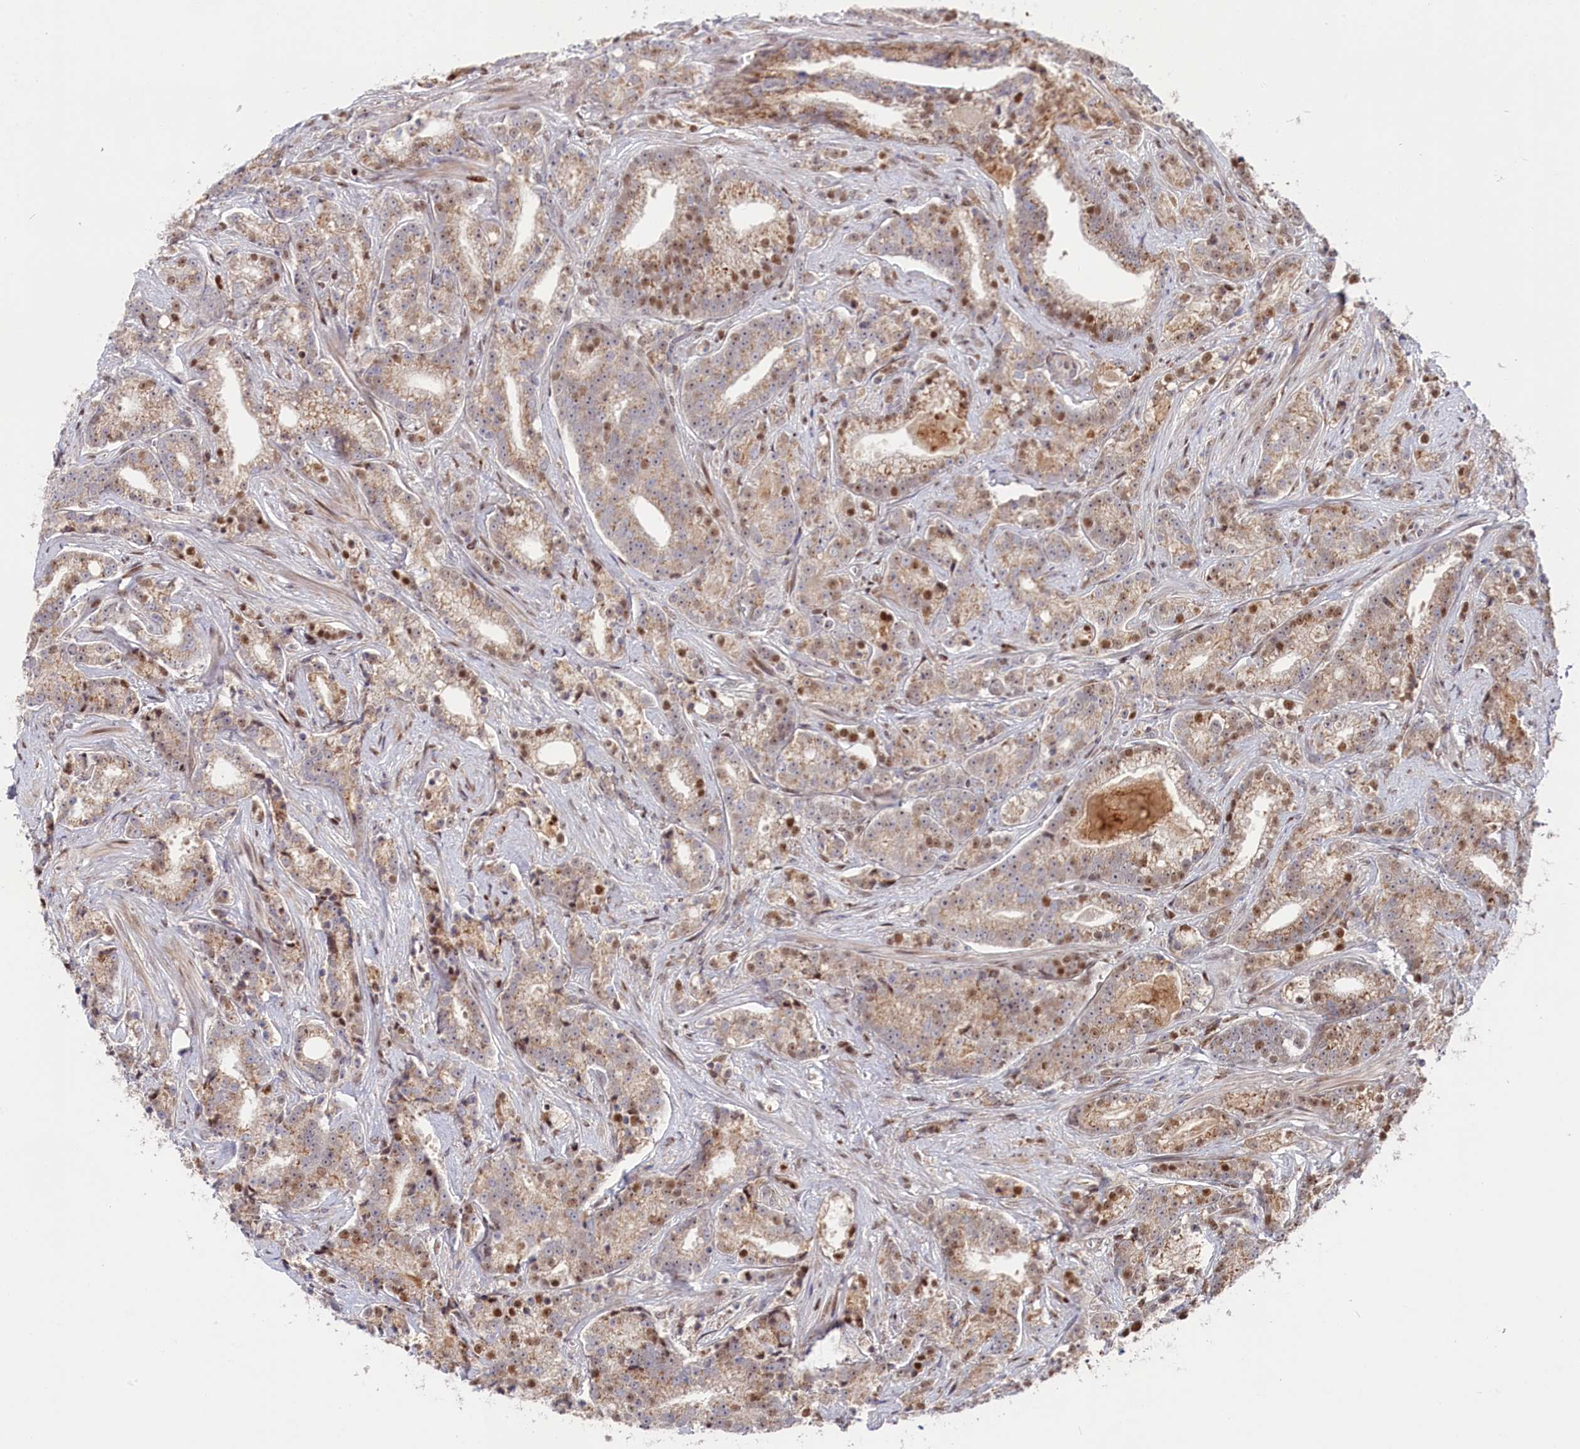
{"staining": {"intensity": "moderate", "quantity": "<25%", "location": "cytoplasmic/membranous,nuclear"}, "tissue": "prostate cancer", "cell_type": "Tumor cells", "image_type": "cancer", "snomed": [{"axis": "morphology", "description": "Adenocarcinoma, High grade"}, {"axis": "topography", "description": "Prostate"}], "caption": "Tumor cells show moderate cytoplasmic/membranous and nuclear expression in approximately <25% of cells in adenocarcinoma (high-grade) (prostate).", "gene": "CHST12", "patient": {"sex": "male", "age": 67}}